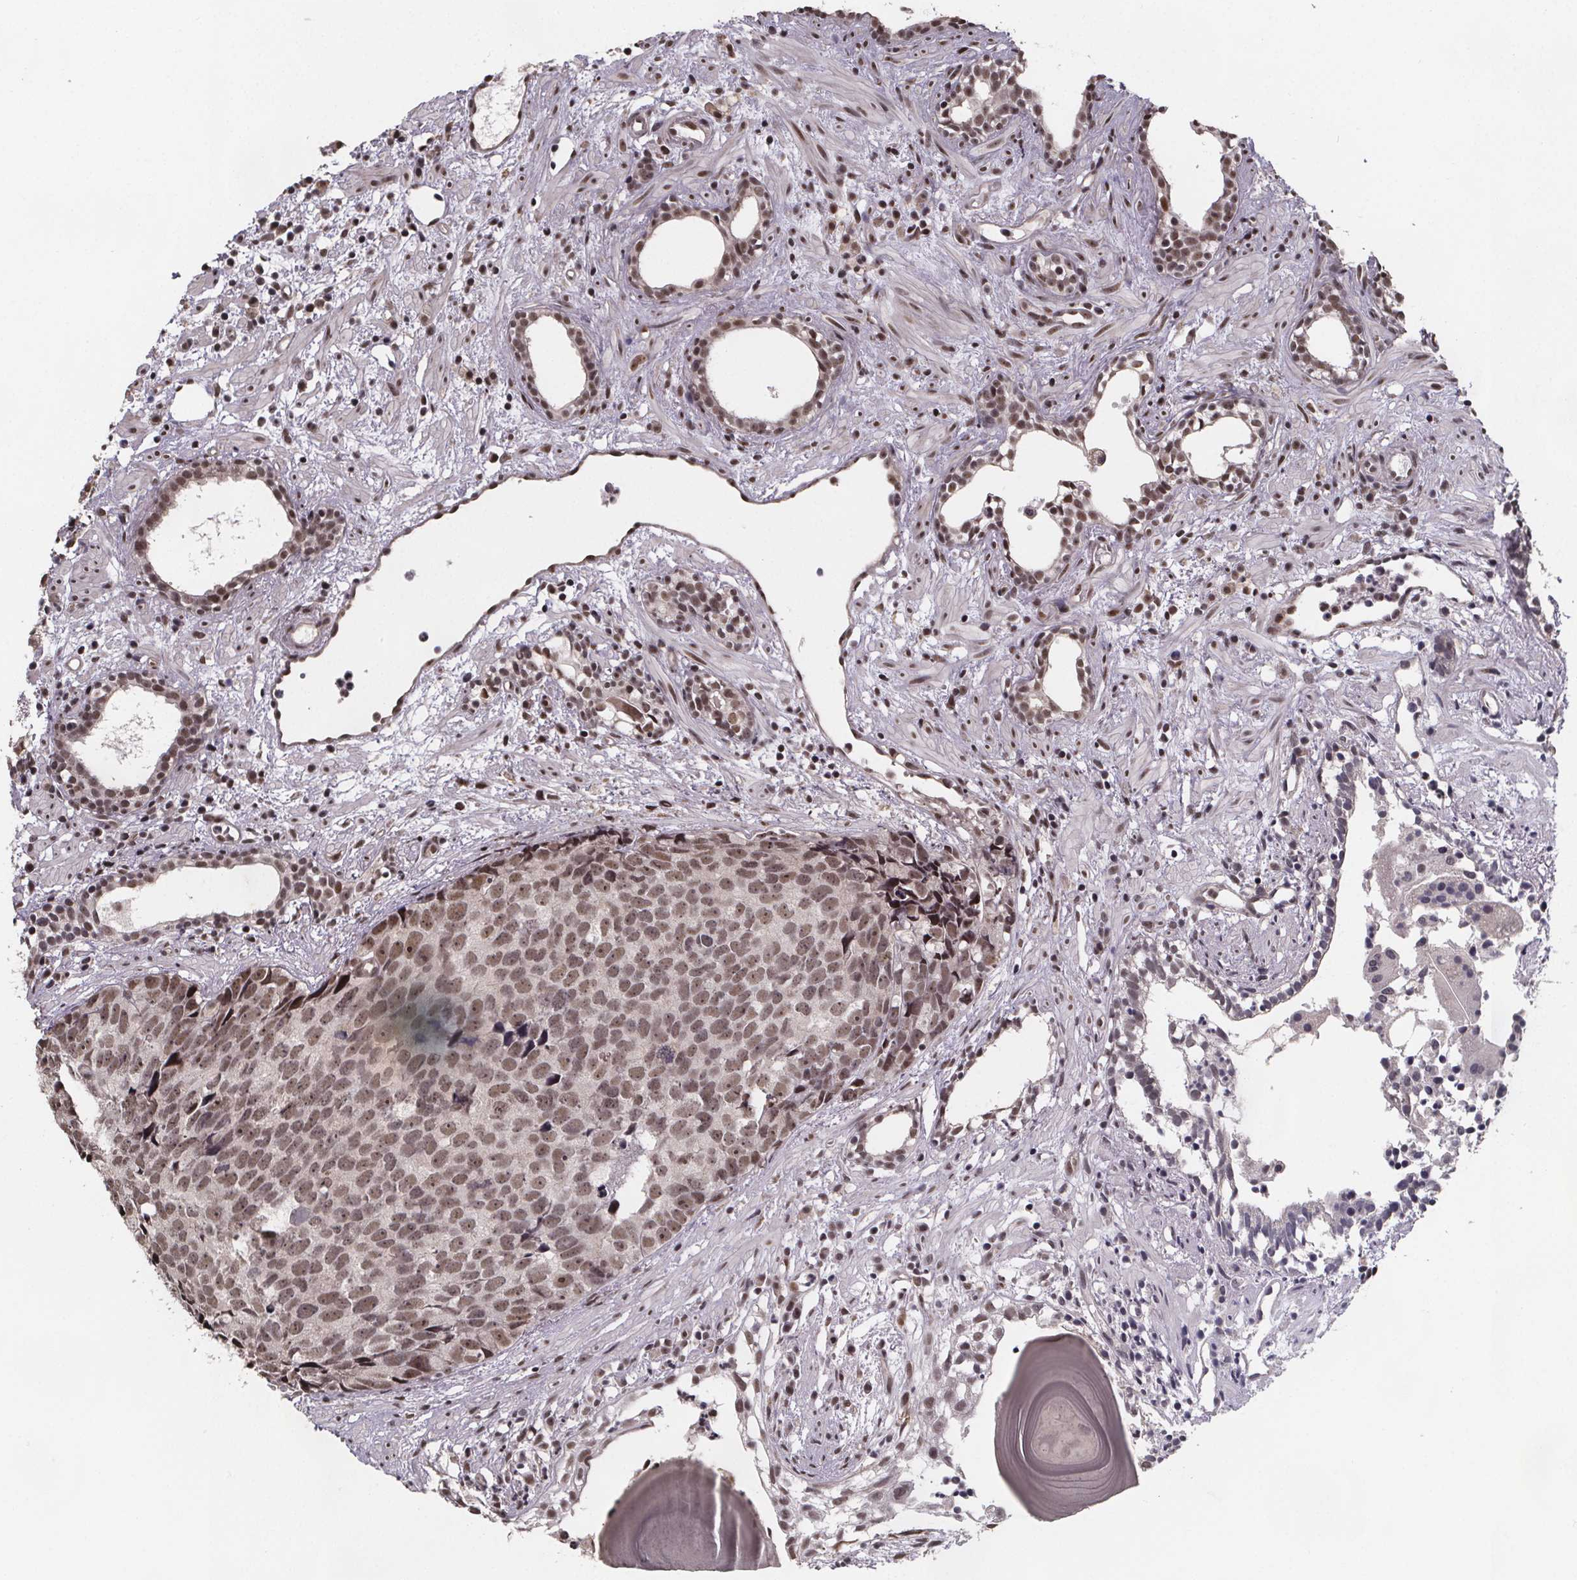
{"staining": {"intensity": "moderate", "quantity": ">75%", "location": "nuclear"}, "tissue": "prostate cancer", "cell_type": "Tumor cells", "image_type": "cancer", "snomed": [{"axis": "morphology", "description": "Adenocarcinoma, High grade"}, {"axis": "topography", "description": "Prostate"}], "caption": "Approximately >75% of tumor cells in prostate cancer display moderate nuclear protein expression as visualized by brown immunohistochemical staining.", "gene": "U2SURP", "patient": {"sex": "male", "age": 83}}